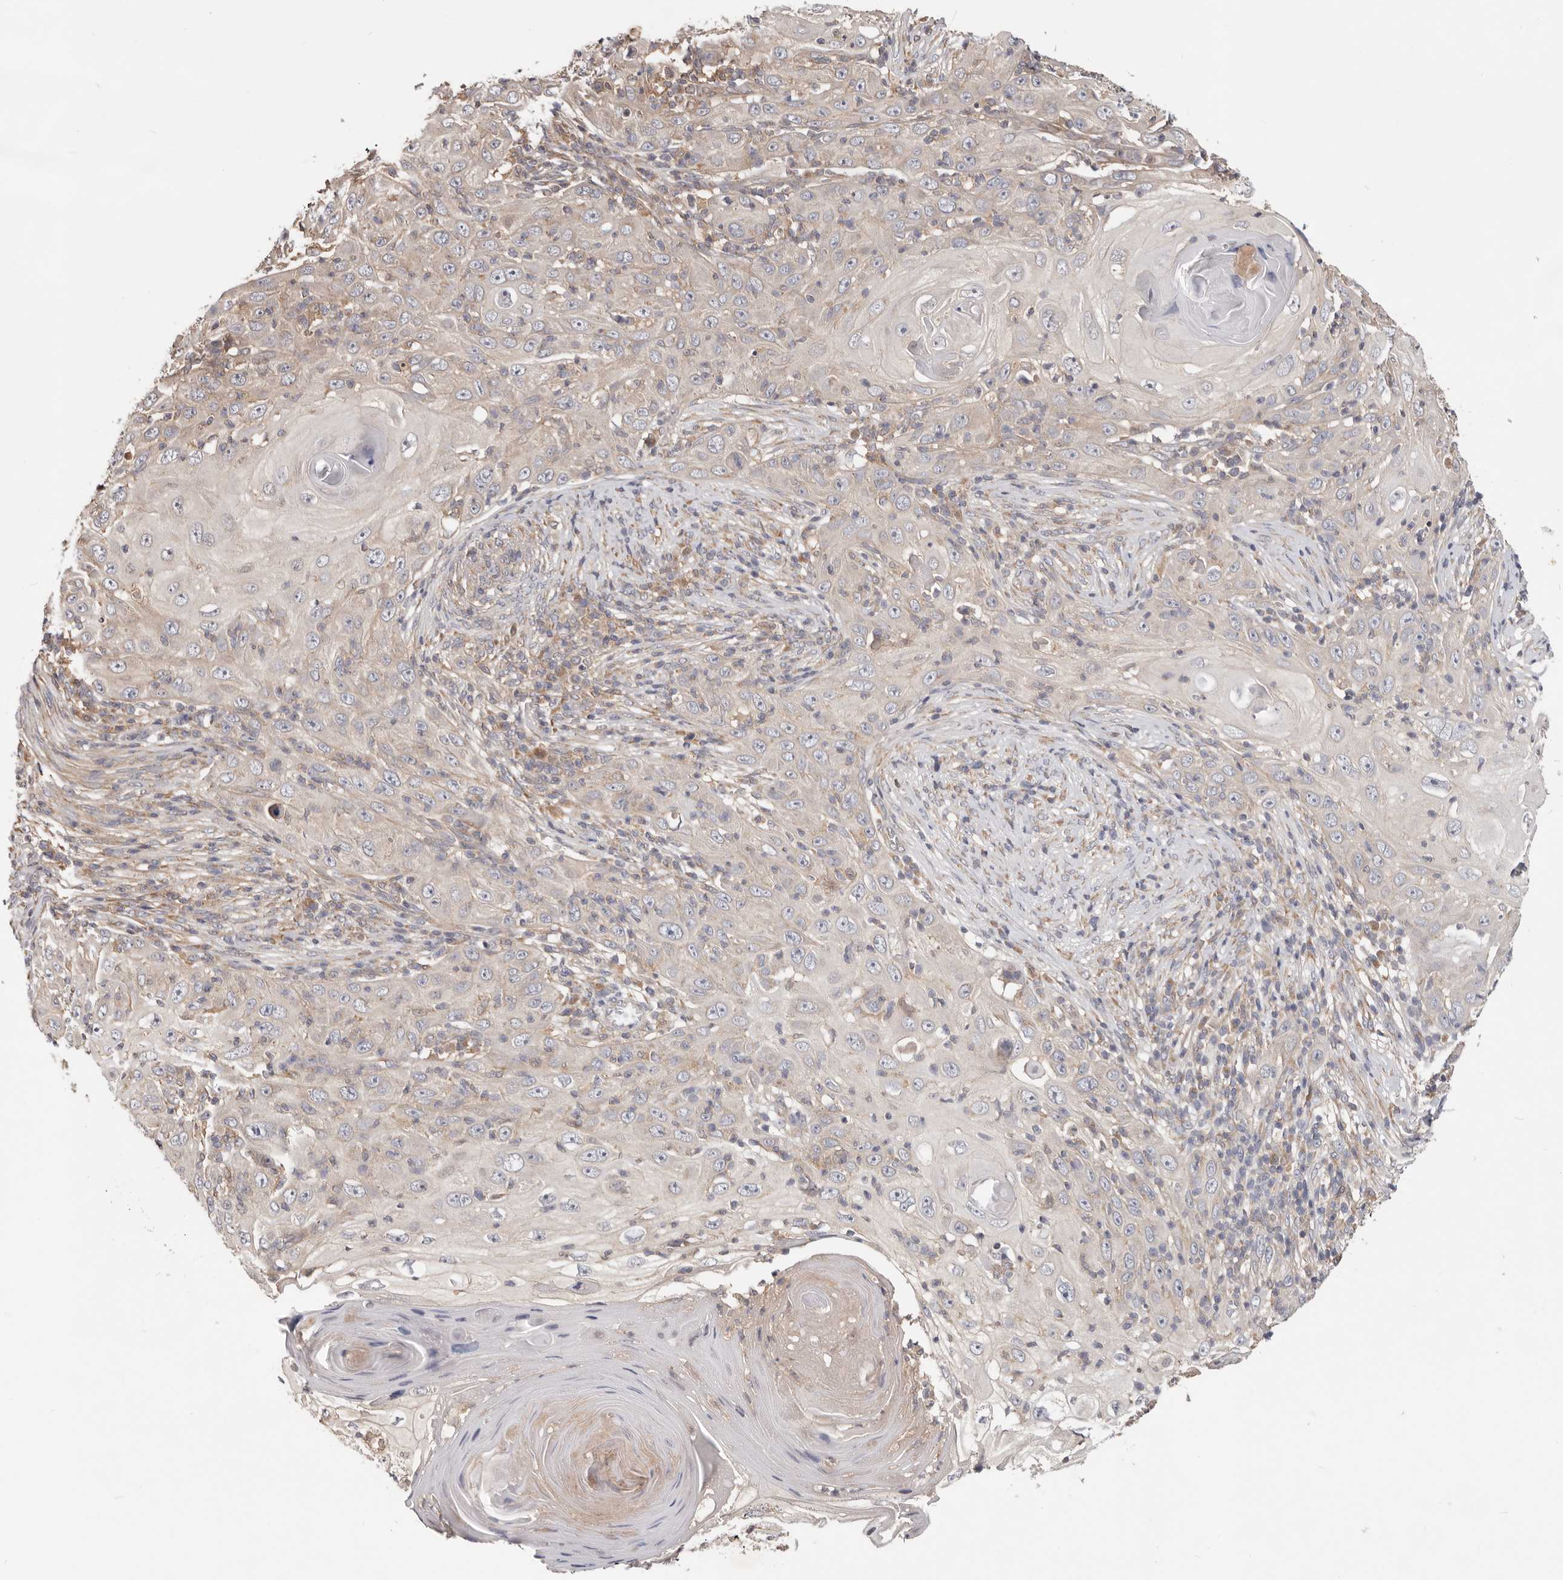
{"staining": {"intensity": "negative", "quantity": "none", "location": "none"}, "tissue": "skin cancer", "cell_type": "Tumor cells", "image_type": "cancer", "snomed": [{"axis": "morphology", "description": "Squamous cell carcinoma, NOS"}, {"axis": "topography", "description": "Skin"}], "caption": "Image shows no protein staining in tumor cells of skin cancer (squamous cell carcinoma) tissue.", "gene": "LRP6", "patient": {"sex": "female", "age": 88}}